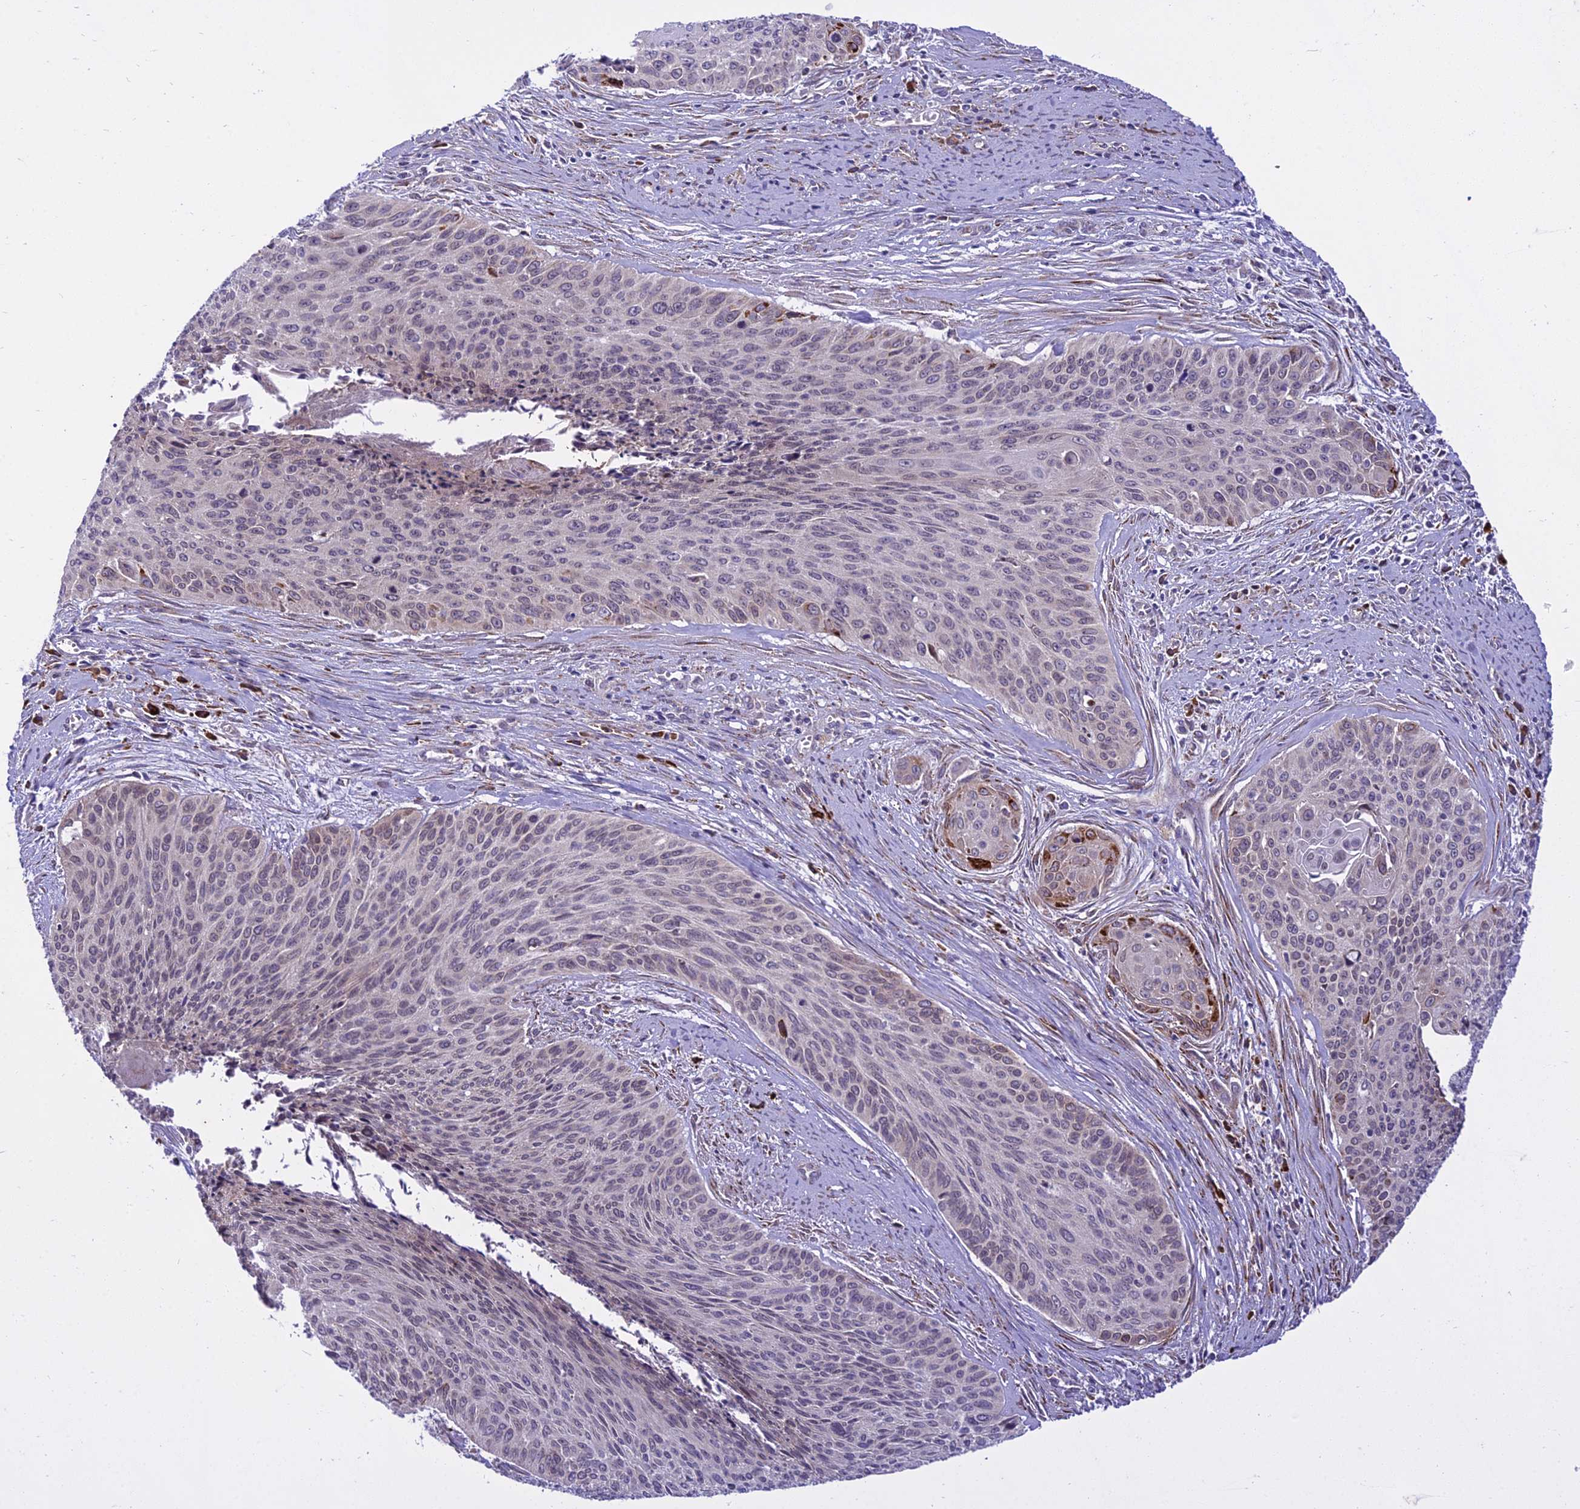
{"staining": {"intensity": "strong", "quantity": "<25%", "location": "cytoplasmic/membranous"}, "tissue": "cervical cancer", "cell_type": "Tumor cells", "image_type": "cancer", "snomed": [{"axis": "morphology", "description": "Squamous cell carcinoma, NOS"}, {"axis": "topography", "description": "Cervix"}], "caption": "A histopathology image of human cervical cancer (squamous cell carcinoma) stained for a protein reveals strong cytoplasmic/membranous brown staining in tumor cells. (DAB (3,3'-diaminobenzidine) IHC, brown staining for protein, blue staining for nuclei).", "gene": "NEURL2", "patient": {"sex": "female", "age": 55}}